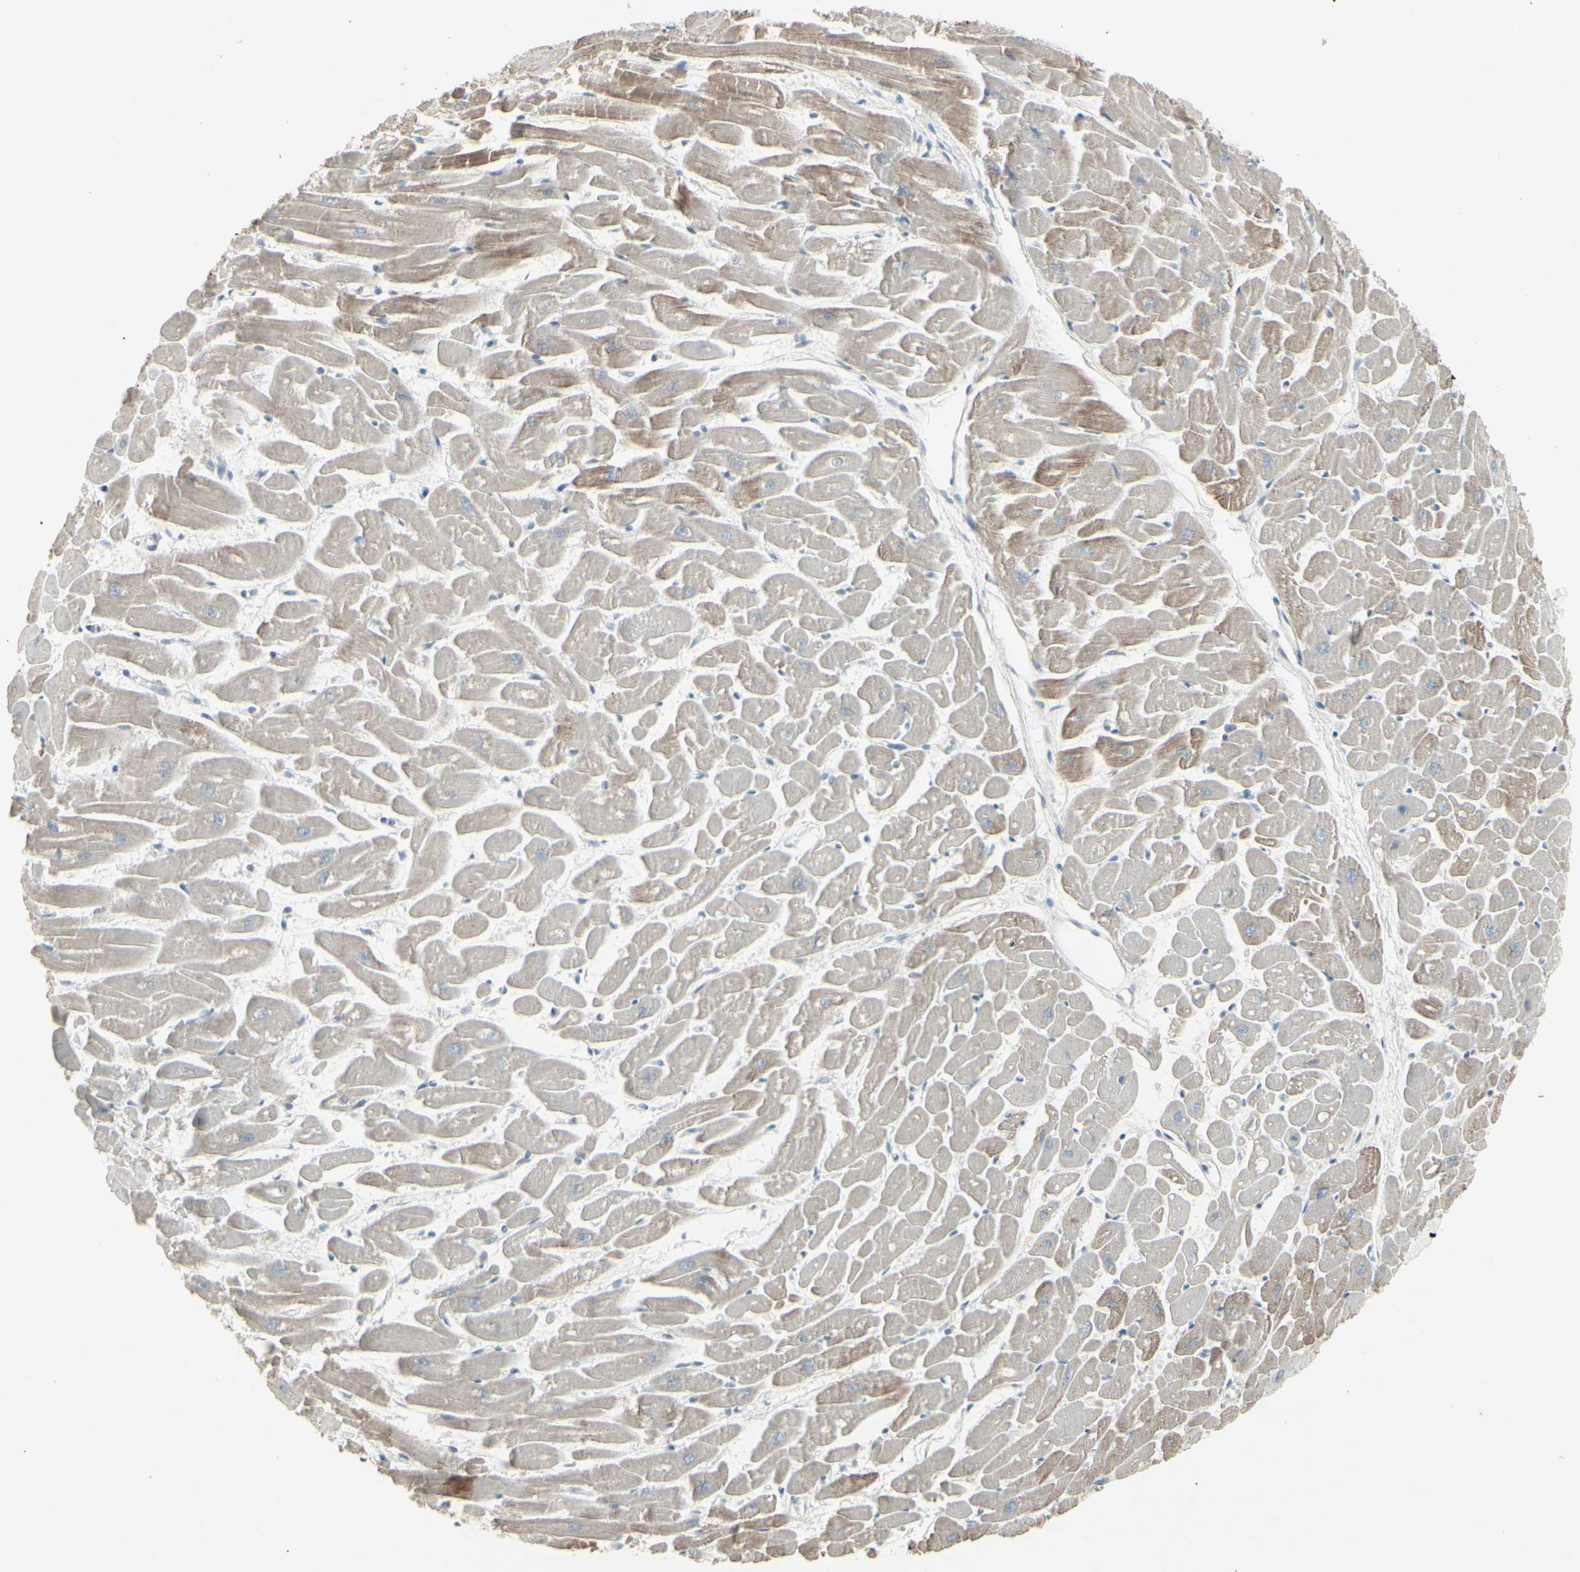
{"staining": {"intensity": "moderate", "quantity": "<25%", "location": "cytoplasmic/membranous"}, "tissue": "heart muscle", "cell_type": "Cardiomyocytes", "image_type": "normal", "snomed": [{"axis": "morphology", "description": "Normal tissue, NOS"}, {"axis": "topography", "description": "Heart"}], "caption": "This micrograph demonstrates normal heart muscle stained with immunohistochemistry to label a protein in brown. The cytoplasmic/membranous of cardiomyocytes show moderate positivity for the protein. Nuclei are counter-stained blue.", "gene": "SAMSN1", "patient": {"sex": "female", "age": 19}}